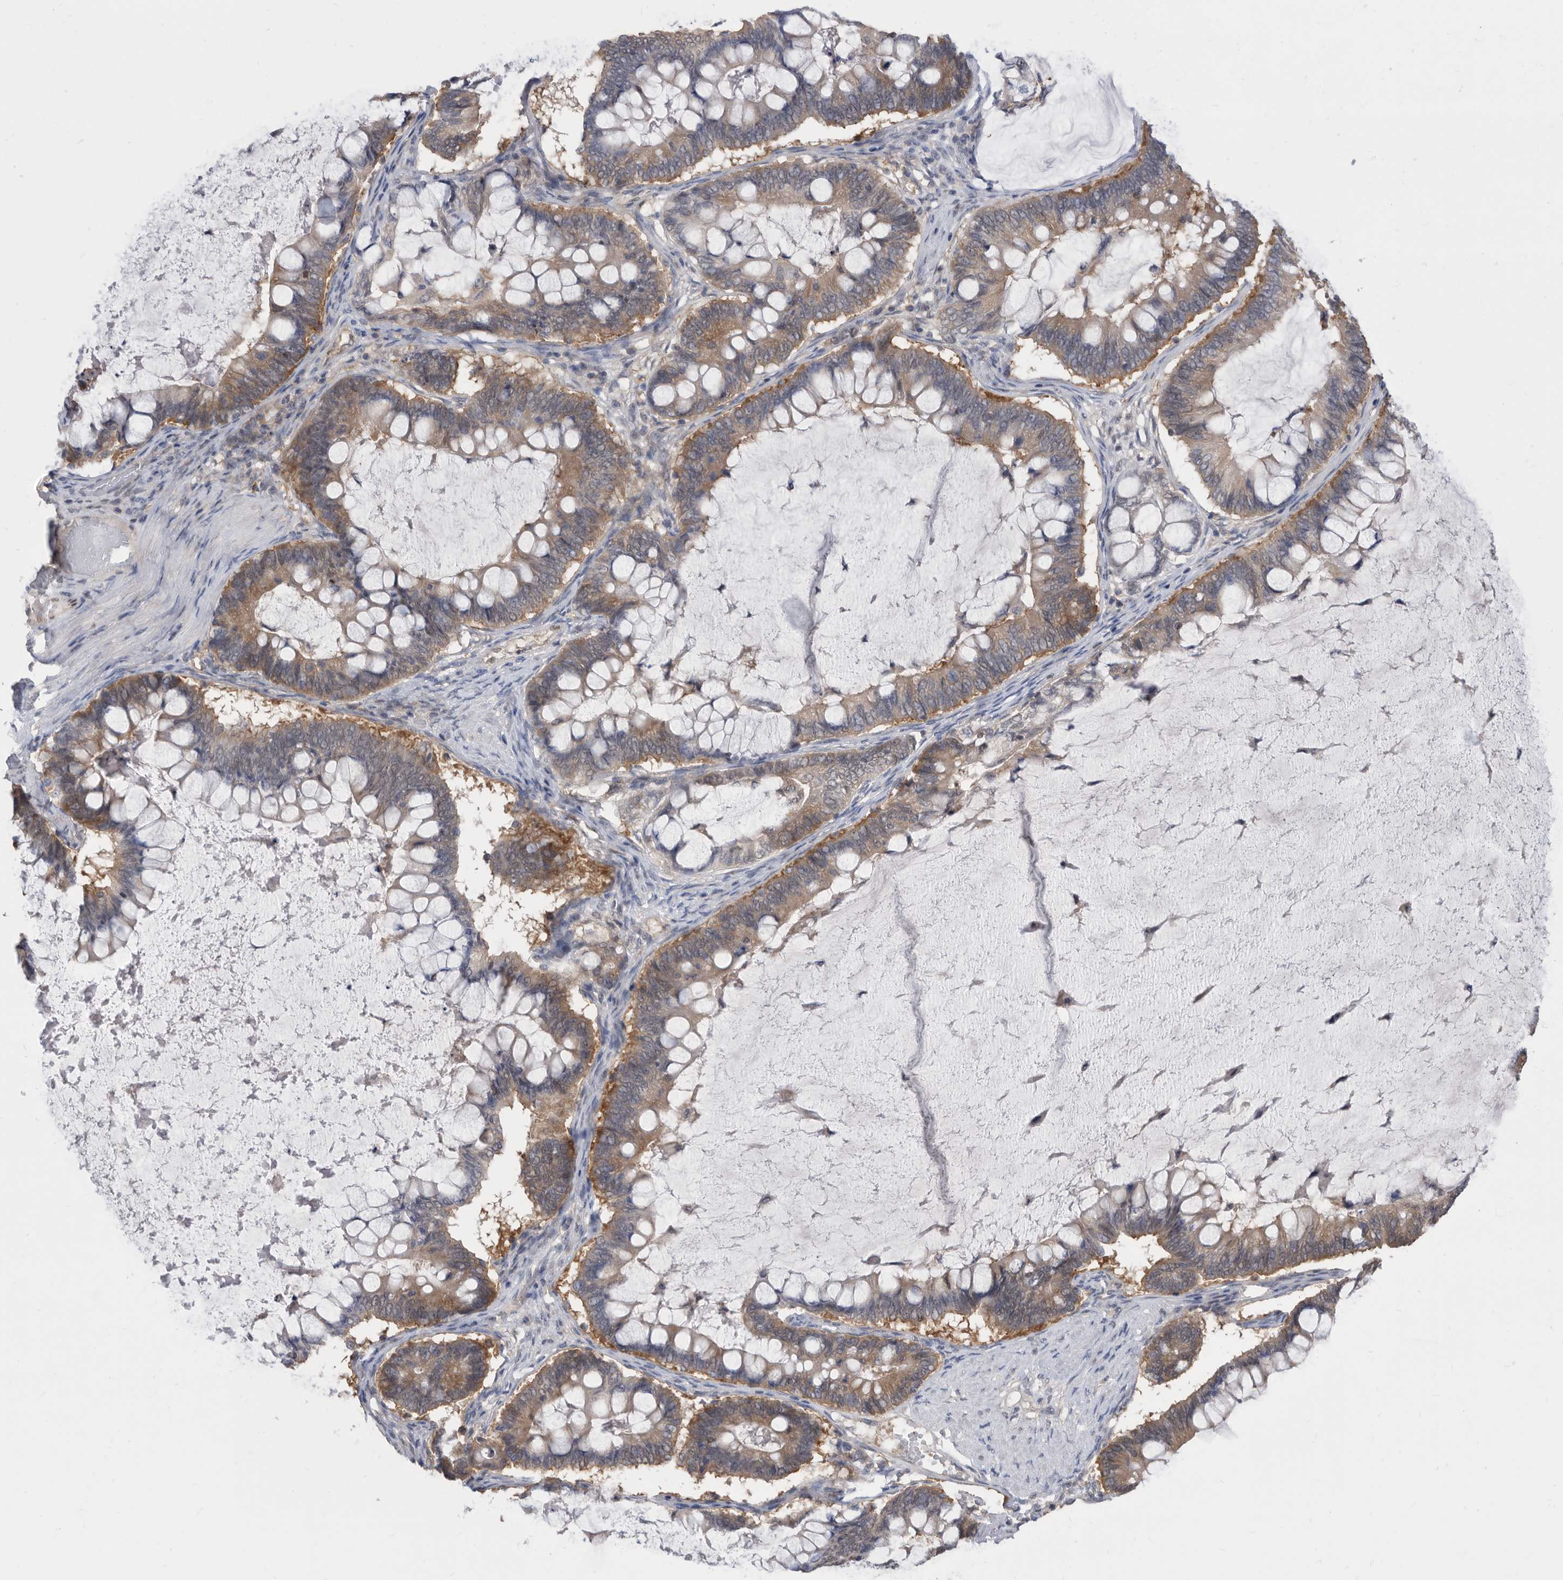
{"staining": {"intensity": "moderate", "quantity": "25%-75%", "location": "cytoplasmic/membranous"}, "tissue": "ovarian cancer", "cell_type": "Tumor cells", "image_type": "cancer", "snomed": [{"axis": "morphology", "description": "Cystadenocarcinoma, mucinous, NOS"}, {"axis": "topography", "description": "Ovary"}], "caption": "Protein expression analysis of human ovarian cancer reveals moderate cytoplasmic/membranous staining in approximately 25%-75% of tumor cells.", "gene": "CCT4", "patient": {"sex": "female", "age": 61}}